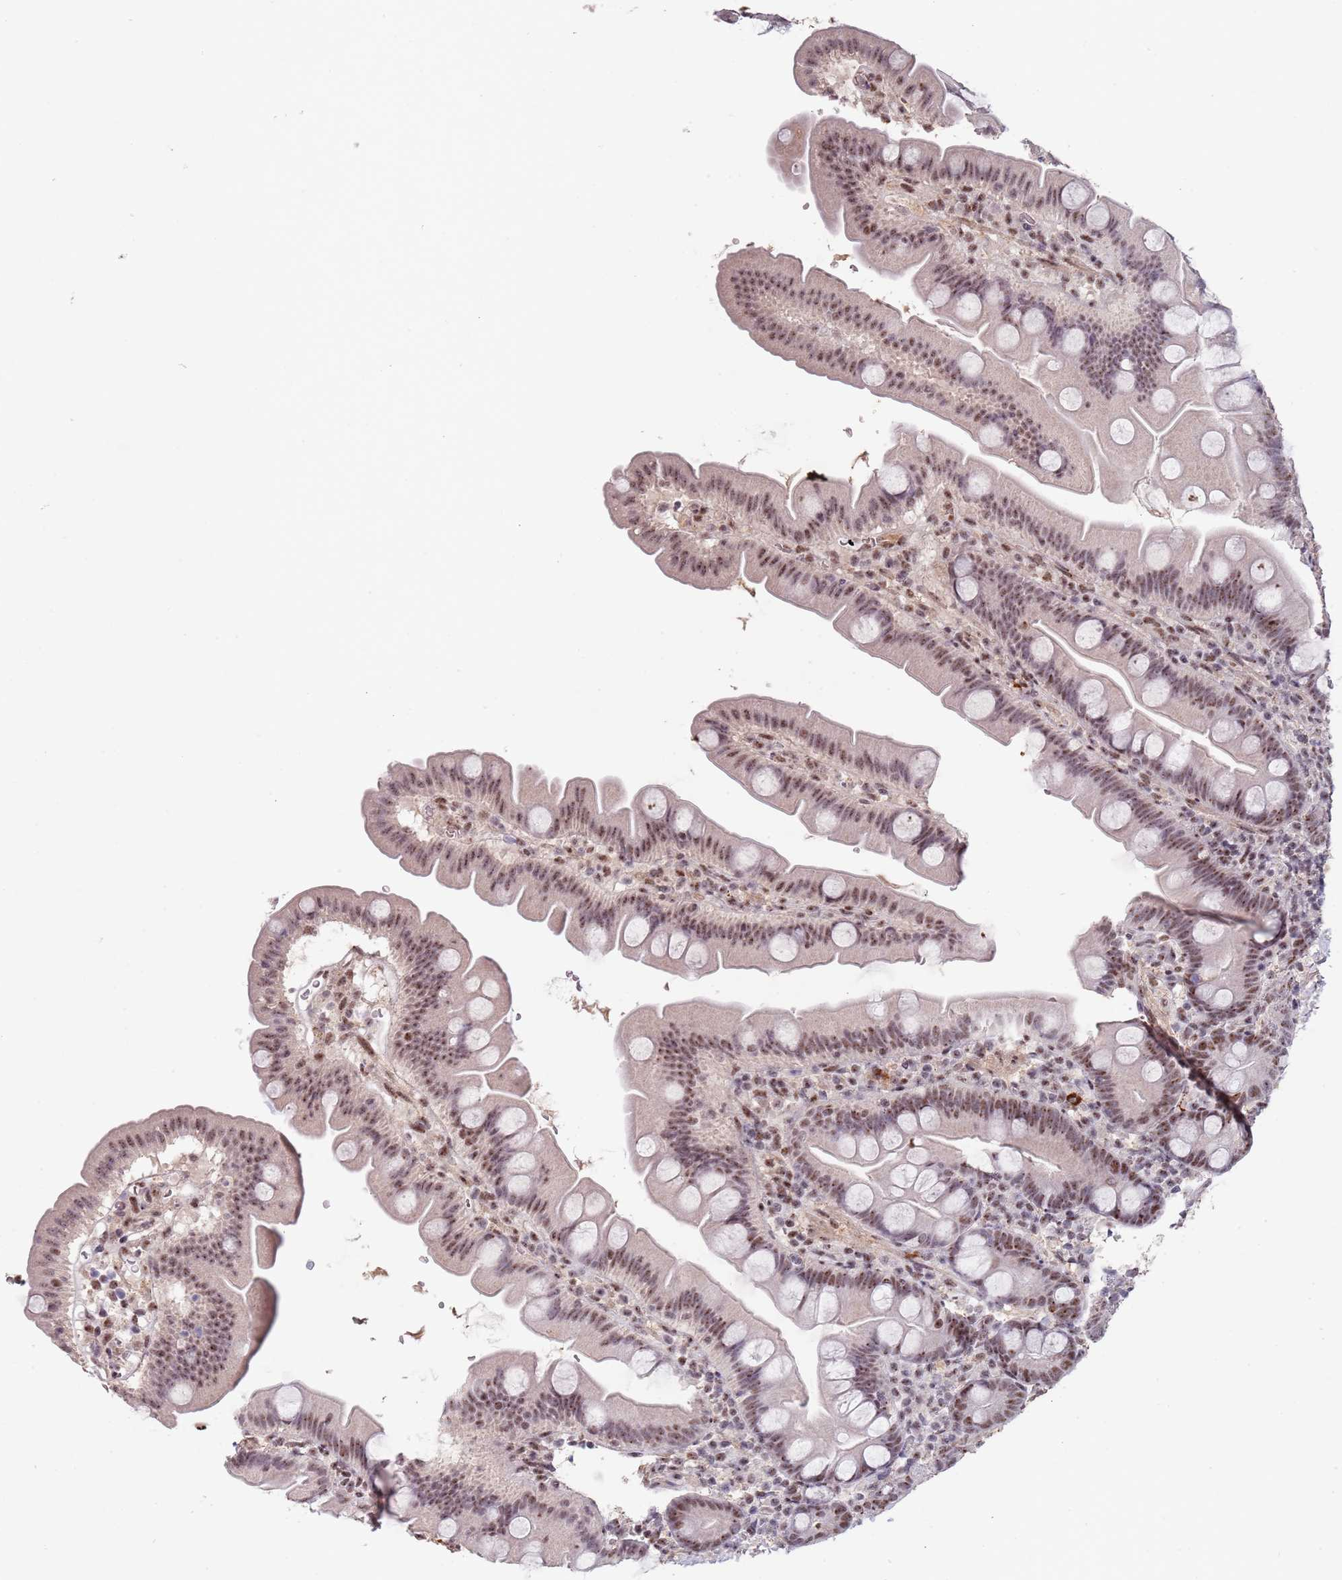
{"staining": {"intensity": "moderate", "quantity": "25%-75%", "location": "nuclear"}, "tissue": "small intestine", "cell_type": "Glandular cells", "image_type": "normal", "snomed": [{"axis": "morphology", "description": "Normal tissue, NOS"}, {"axis": "topography", "description": "Small intestine"}], "caption": "Moderate nuclear expression for a protein is appreciated in about 25%-75% of glandular cells of benign small intestine using IHC.", "gene": "CIZ1", "patient": {"sex": "female", "age": 68}}